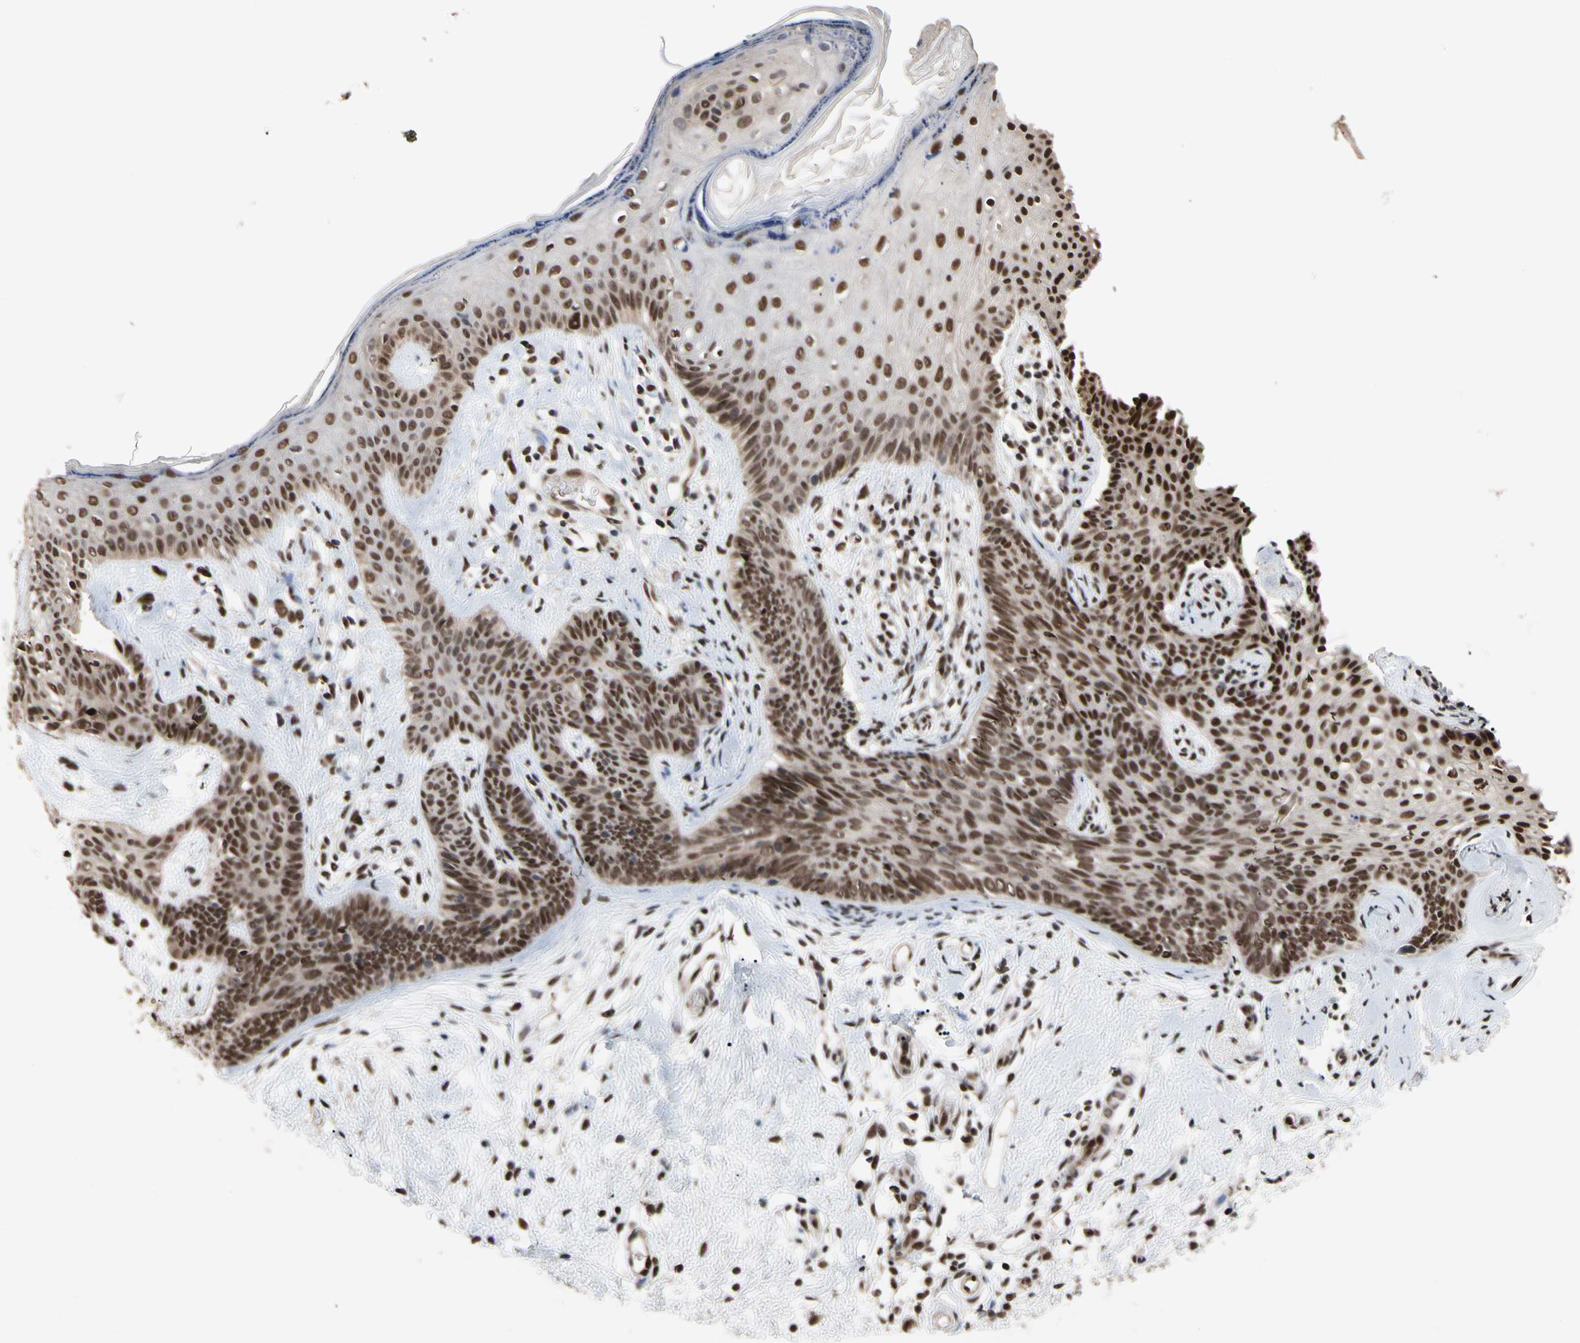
{"staining": {"intensity": "moderate", "quantity": ">75%", "location": "nuclear"}, "tissue": "skin cancer", "cell_type": "Tumor cells", "image_type": "cancer", "snomed": [{"axis": "morphology", "description": "Developmental malformation"}, {"axis": "morphology", "description": "Basal cell carcinoma"}, {"axis": "topography", "description": "Skin"}], "caption": "Protein analysis of skin basal cell carcinoma tissue shows moderate nuclear expression in approximately >75% of tumor cells.", "gene": "FAM98B", "patient": {"sex": "female", "age": 62}}